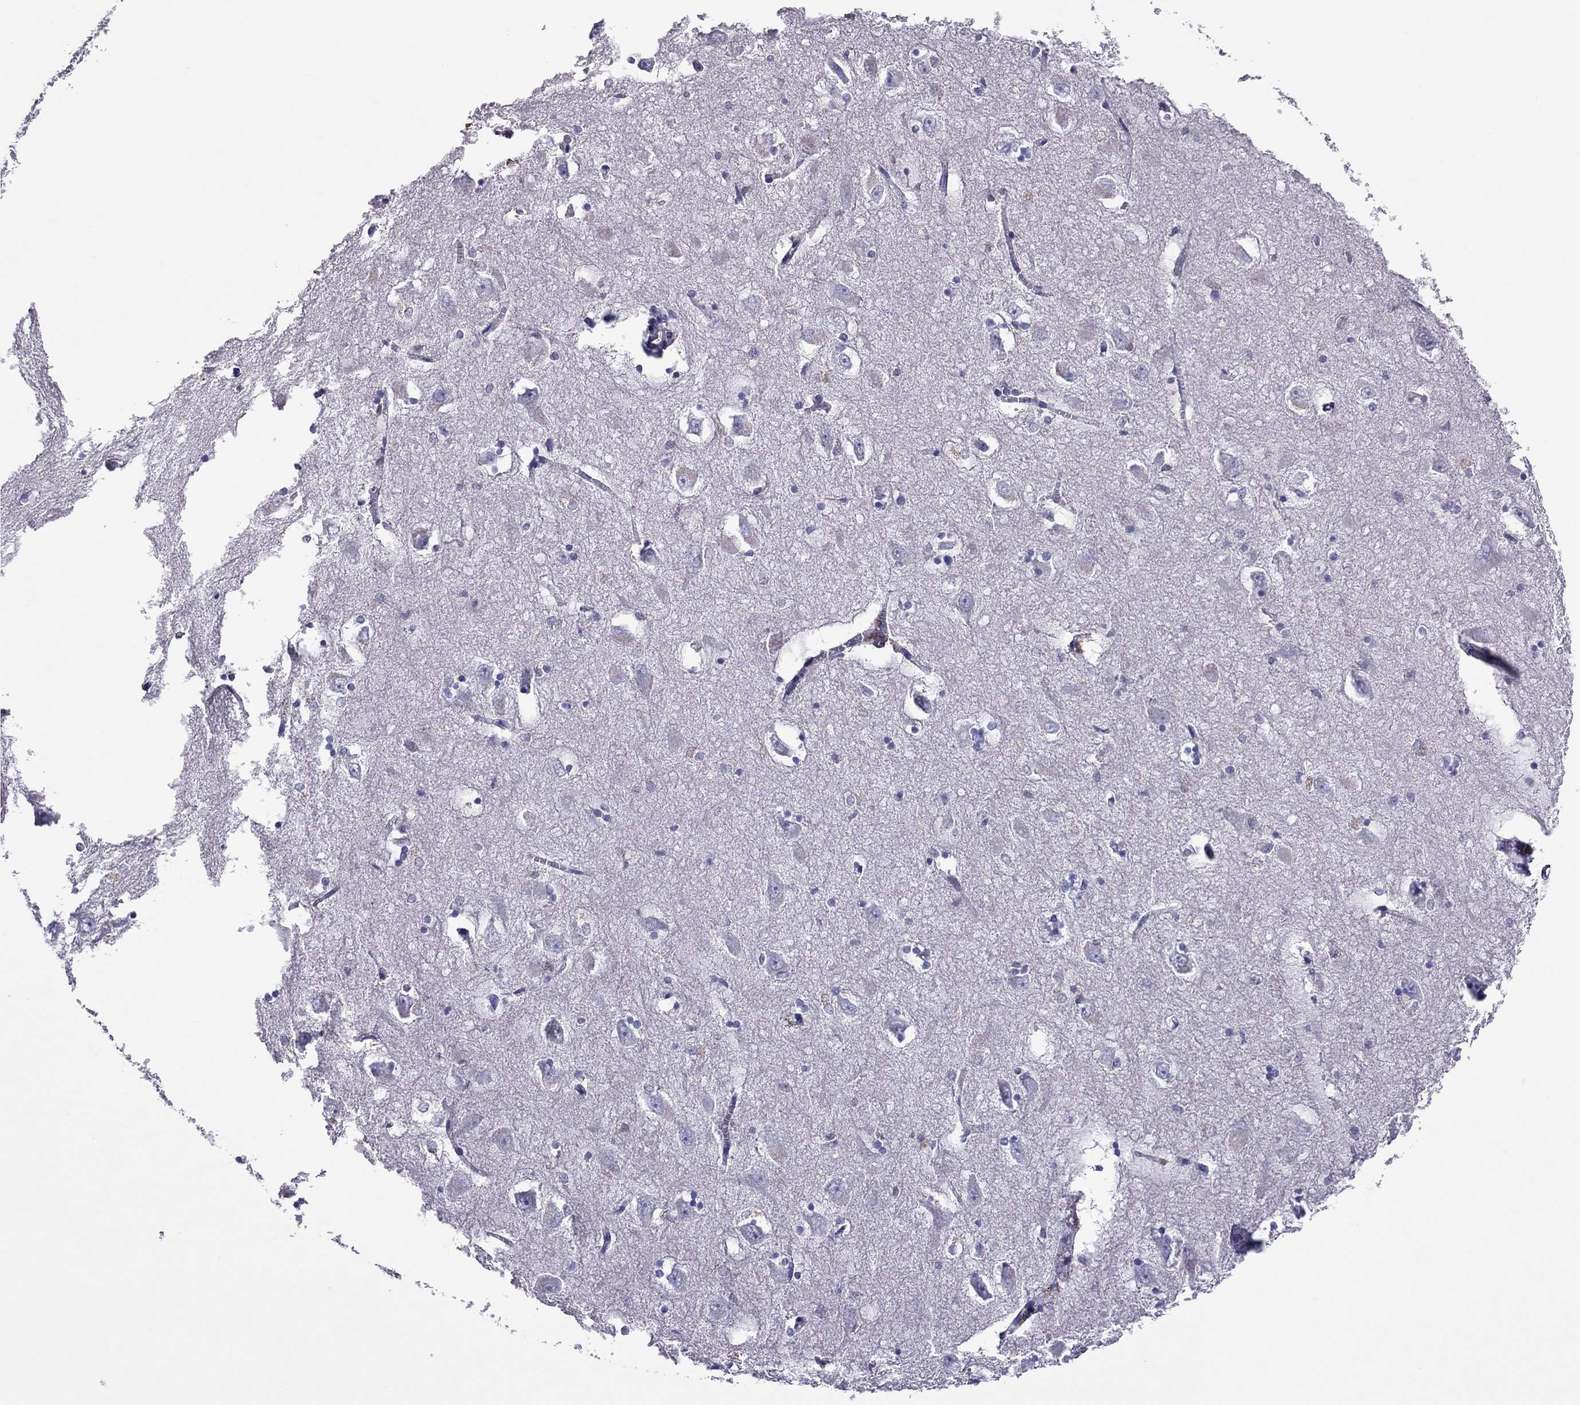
{"staining": {"intensity": "negative", "quantity": "none", "location": "none"}, "tissue": "hippocampus", "cell_type": "Glial cells", "image_type": "normal", "snomed": [{"axis": "morphology", "description": "Normal tissue, NOS"}, {"axis": "topography", "description": "Lateral ventricle wall"}, {"axis": "topography", "description": "Hippocampus"}], "caption": "High power microscopy micrograph of an immunohistochemistry (IHC) micrograph of normal hippocampus, revealing no significant staining in glial cells.", "gene": "TEX22", "patient": {"sex": "female", "age": 63}}